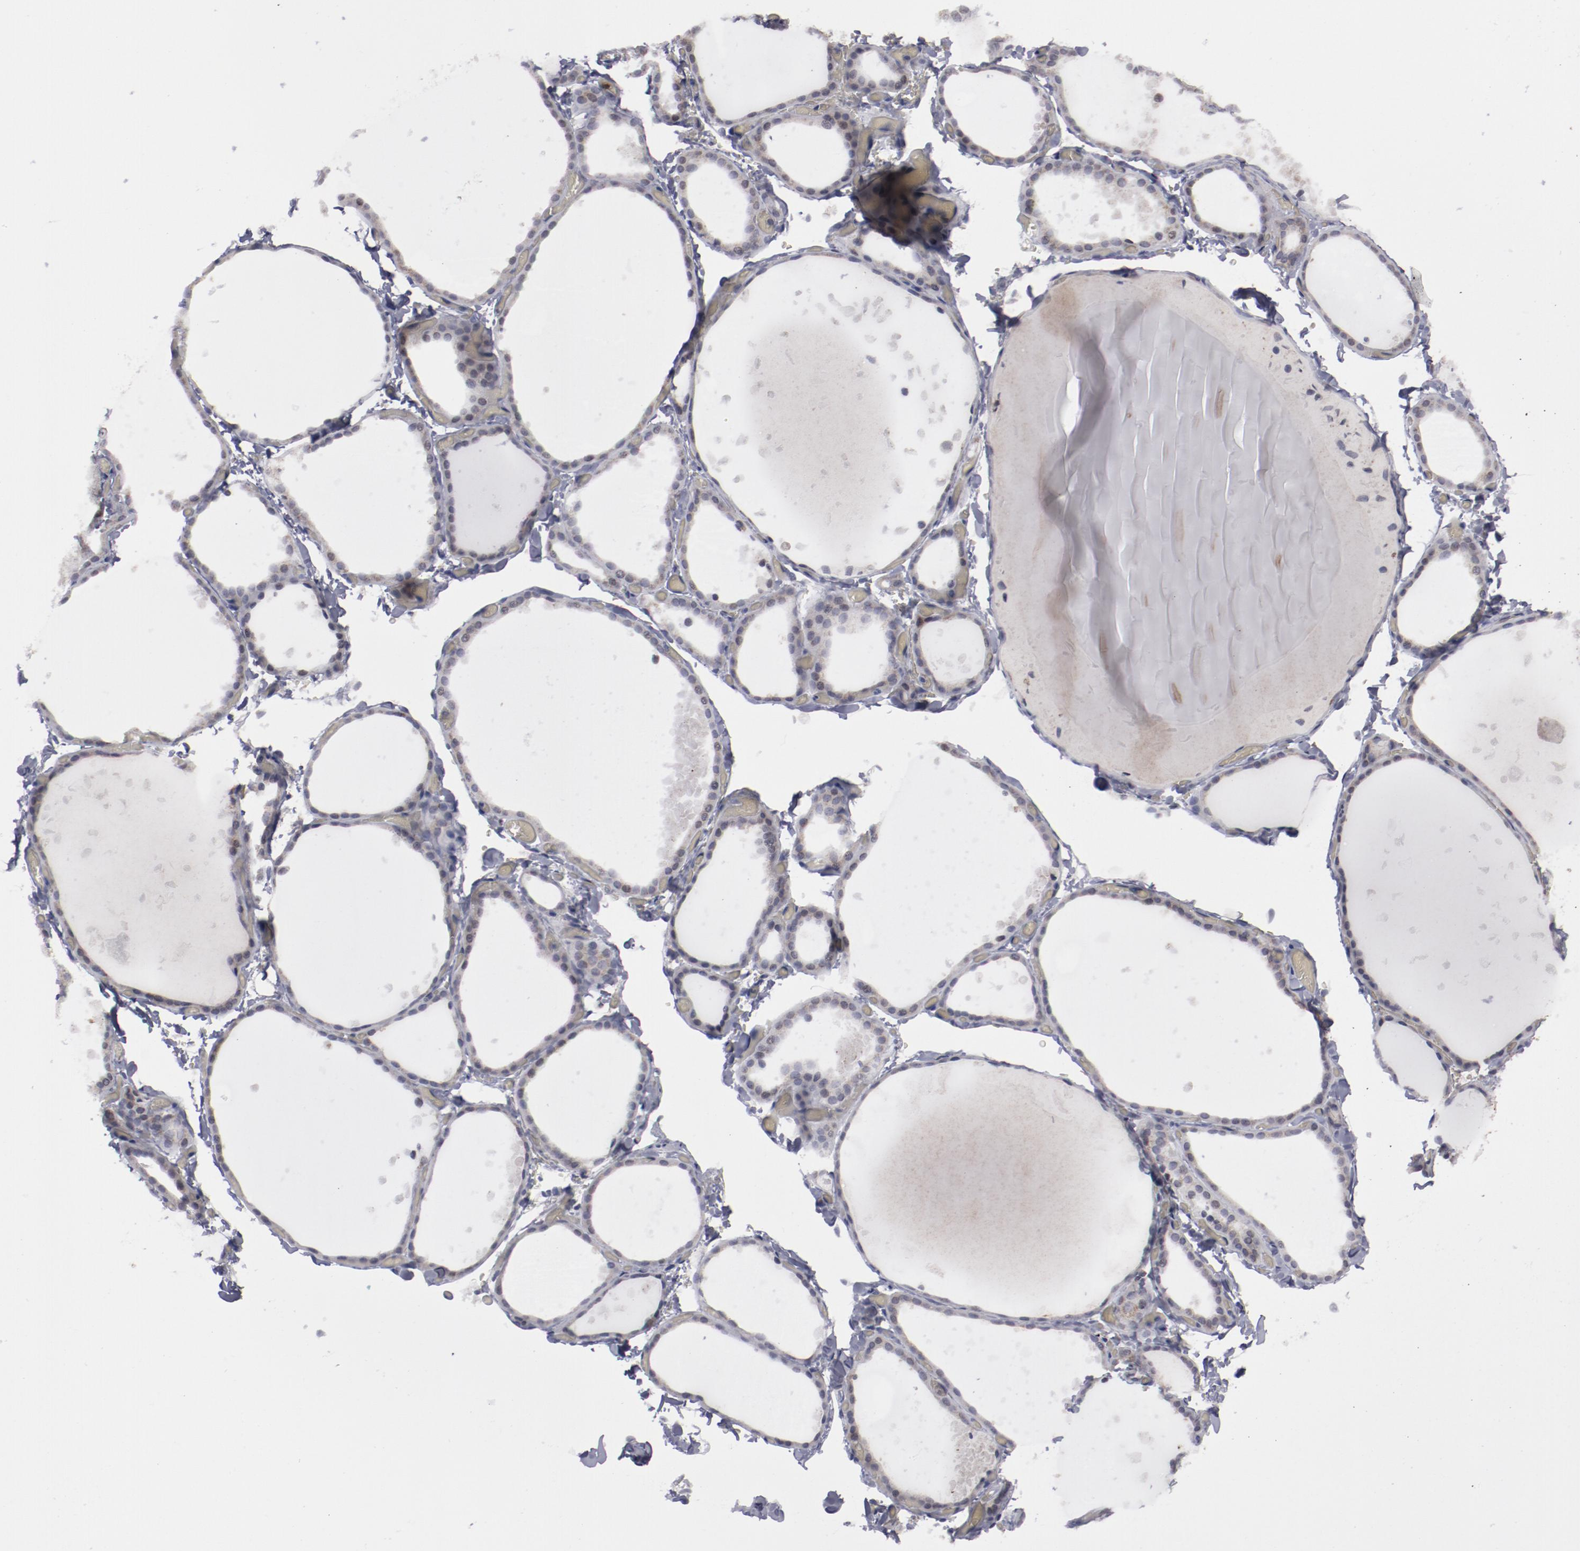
{"staining": {"intensity": "weak", "quantity": "25%-75%", "location": "cytoplasmic/membranous"}, "tissue": "thyroid gland", "cell_type": "Glandular cells", "image_type": "normal", "snomed": [{"axis": "morphology", "description": "Normal tissue, NOS"}, {"axis": "topography", "description": "Thyroid gland"}], "caption": "Glandular cells demonstrate low levels of weak cytoplasmic/membranous expression in about 25%-75% of cells in benign human thyroid gland. (Brightfield microscopy of DAB IHC at high magnification).", "gene": "MYOM2", "patient": {"sex": "female", "age": 22}}